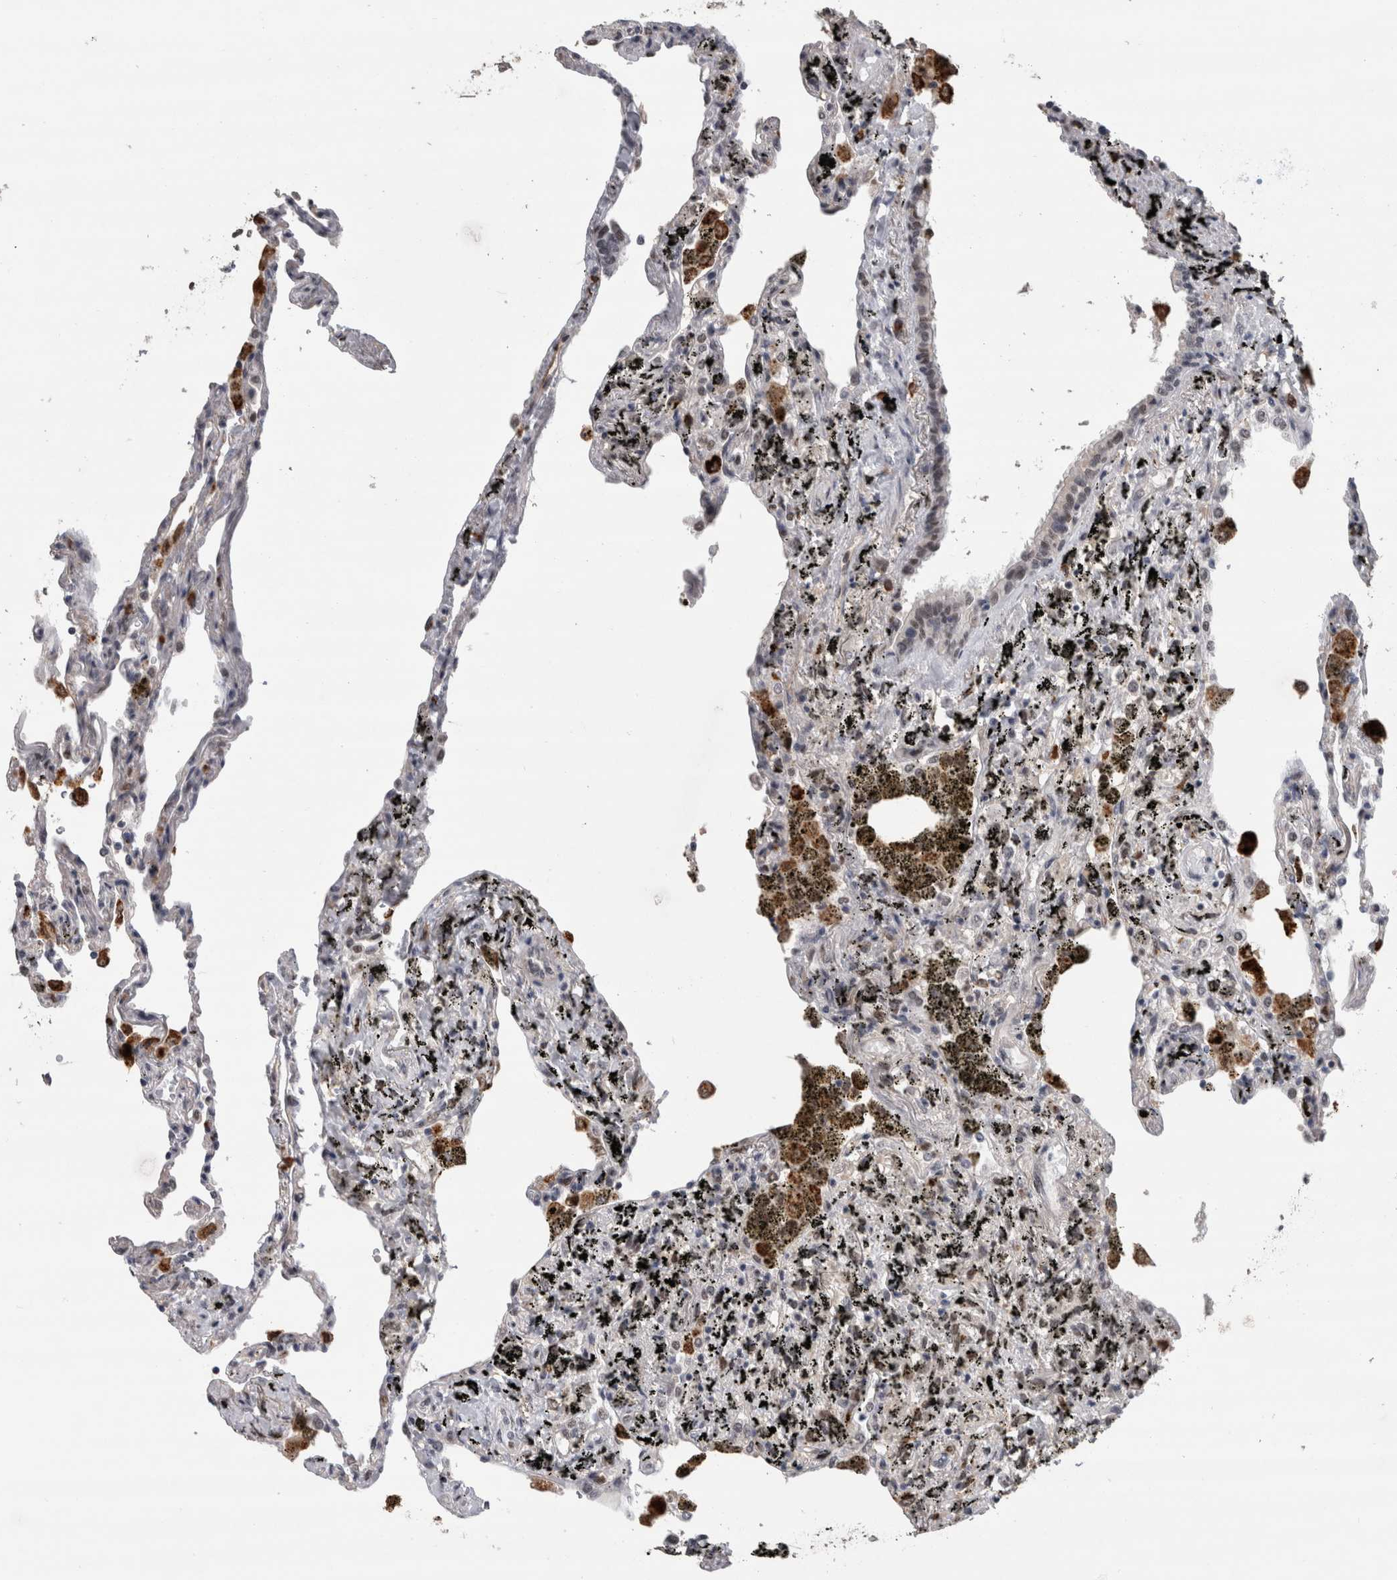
{"staining": {"intensity": "weak", "quantity": "<25%", "location": "nuclear"}, "tissue": "lung", "cell_type": "Alveolar cells", "image_type": "normal", "snomed": [{"axis": "morphology", "description": "Normal tissue, NOS"}, {"axis": "topography", "description": "Lung"}], "caption": "Alveolar cells are negative for brown protein staining in benign lung. (DAB (3,3'-diaminobenzidine) IHC with hematoxylin counter stain).", "gene": "POLD2", "patient": {"sex": "male", "age": 59}}